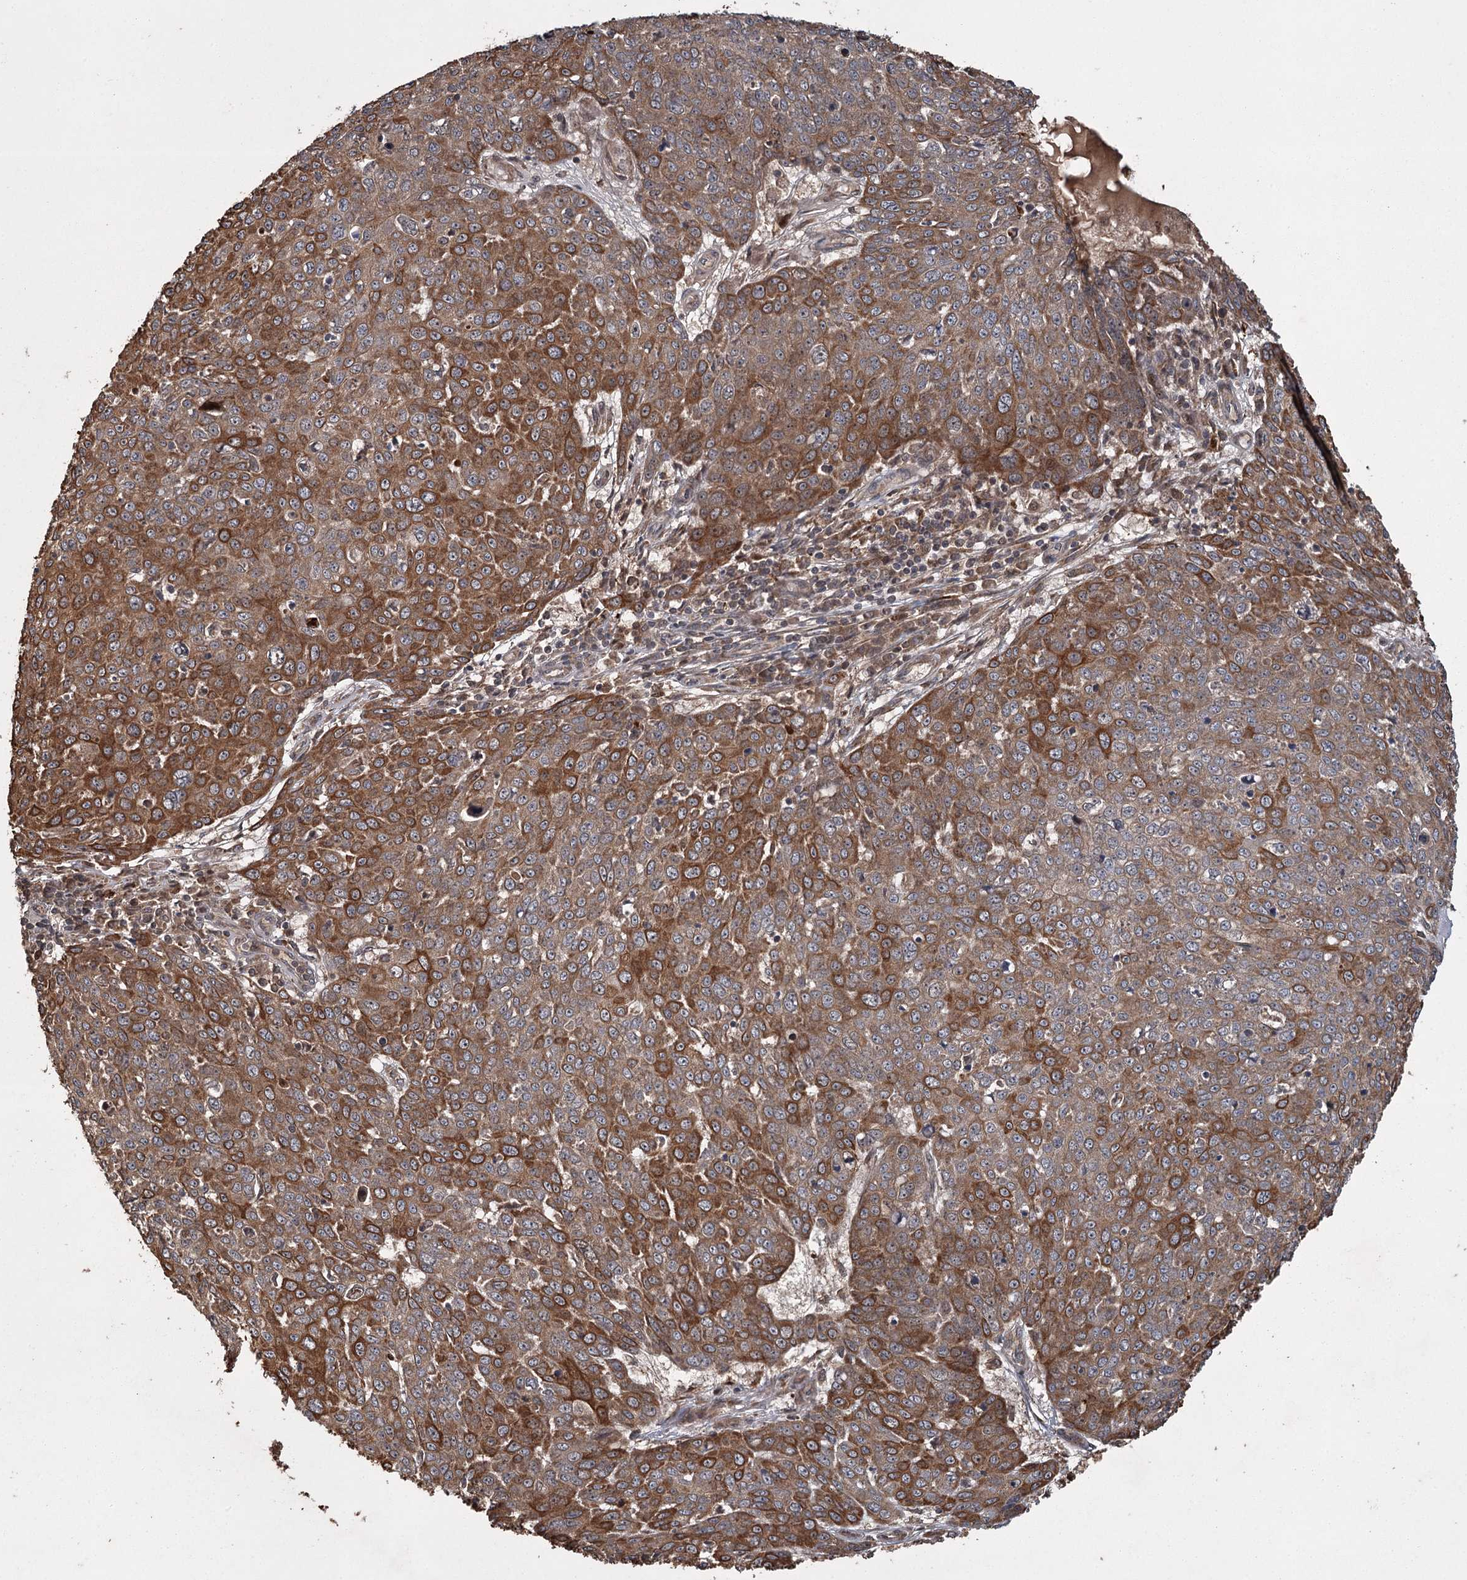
{"staining": {"intensity": "moderate", "quantity": "25%-75%", "location": "cytoplasmic/membranous"}, "tissue": "skin cancer", "cell_type": "Tumor cells", "image_type": "cancer", "snomed": [{"axis": "morphology", "description": "Squamous cell carcinoma, NOS"}, {"axis": "topography", "description": "Skin"}], "caption": "DAB immunohistochemical staining of squamous cell carcinoma (skin) reveals moderate cytoplasmic/membranous protein expression in about 25%-75% of tumor cells. (DAB = brown stain, brightfield microscopy at high magnification).", "gene": "RPAP3", "patient": {"sex": "male", "age": 71}}